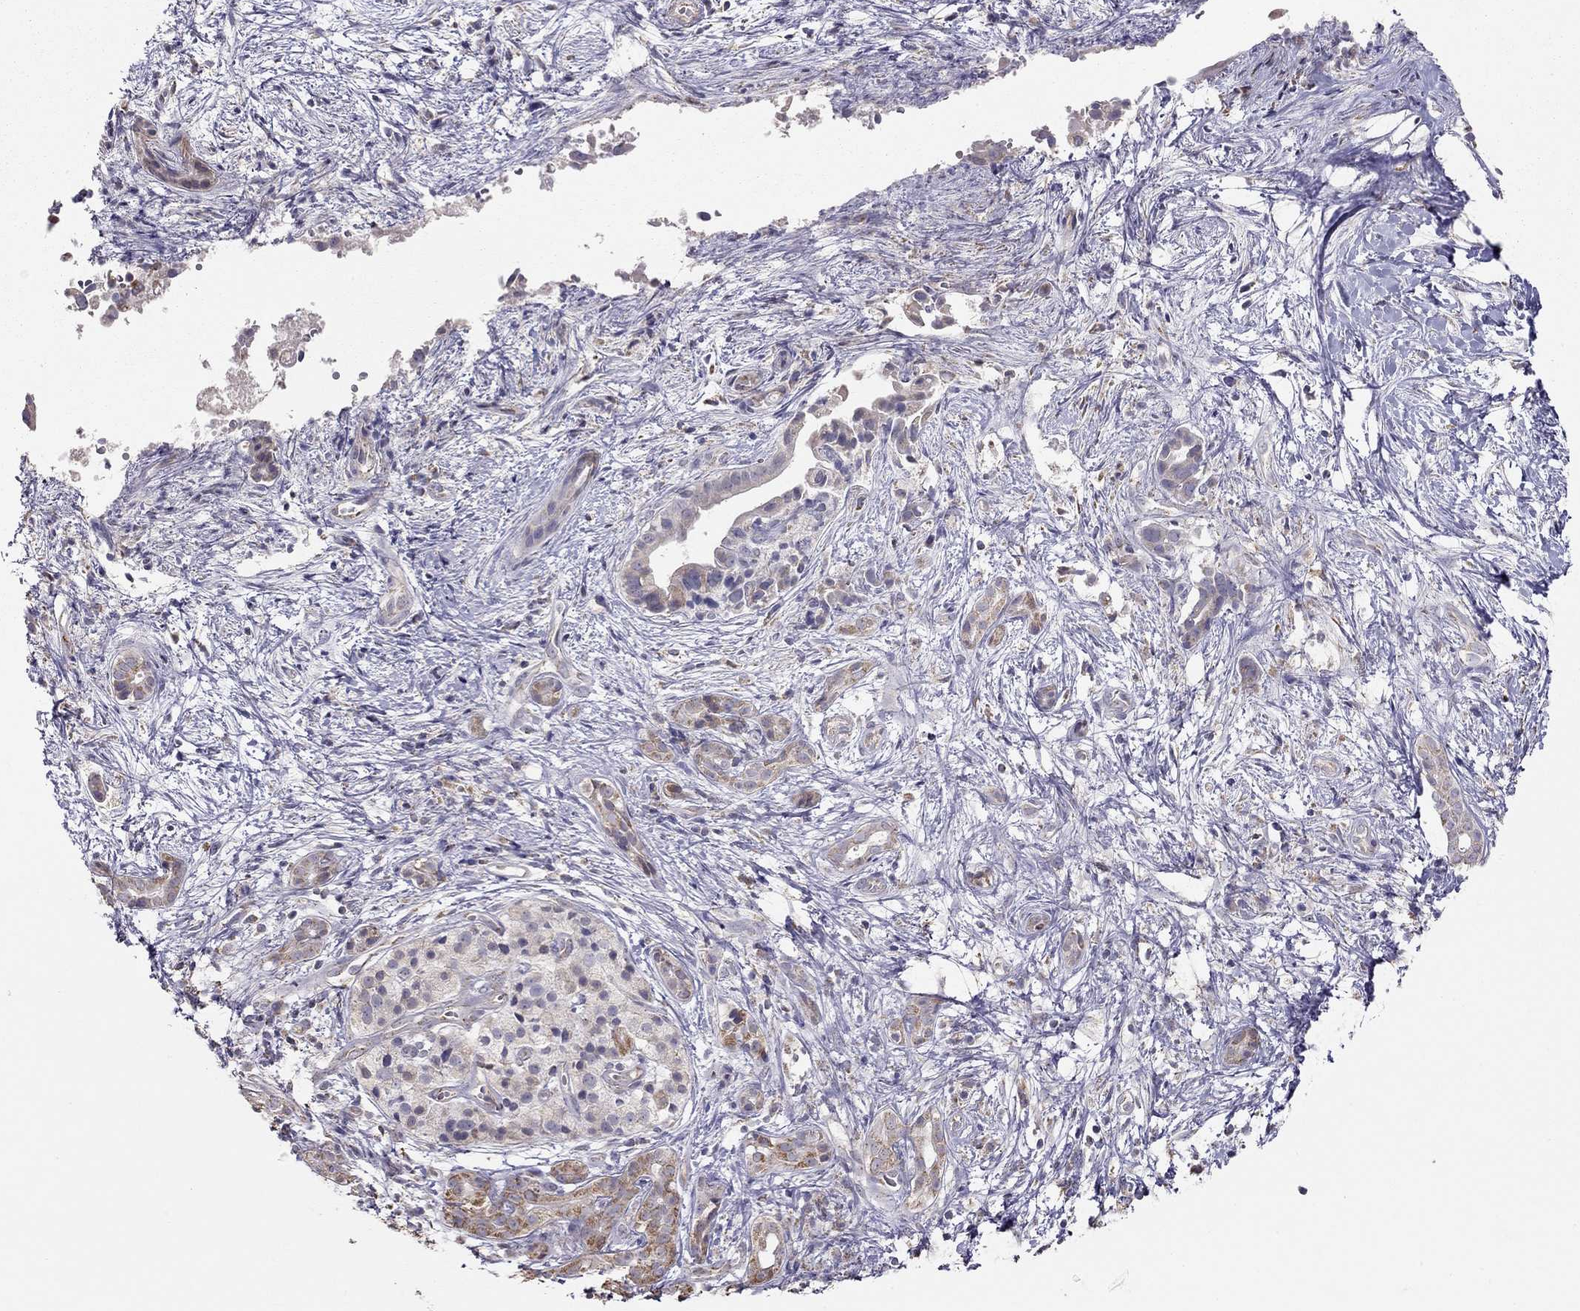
{"staining": {"intensity": "weak", "quantity": "25%-75%", "location": "cytoplasmic/membranous"}, "tissue": "pancreatic cancer", "cell_type": "Tumor cells", "image_type": "cancer", "snomed": [{"axis": "morphology", "description": "Adenocarcinoma, NOS"}, {"axis": "topography", "description": "Pancreas"}], "caption": "Immunohistochemical staining of pancreatic cancer (adenocarcinoma) reveals low levels of weak cytoplasmic/membranous positivity in approximately 25%-75% of tumor cells.", "gene": "LRIT3", "patient": {"sex": "male", "age": 61}}